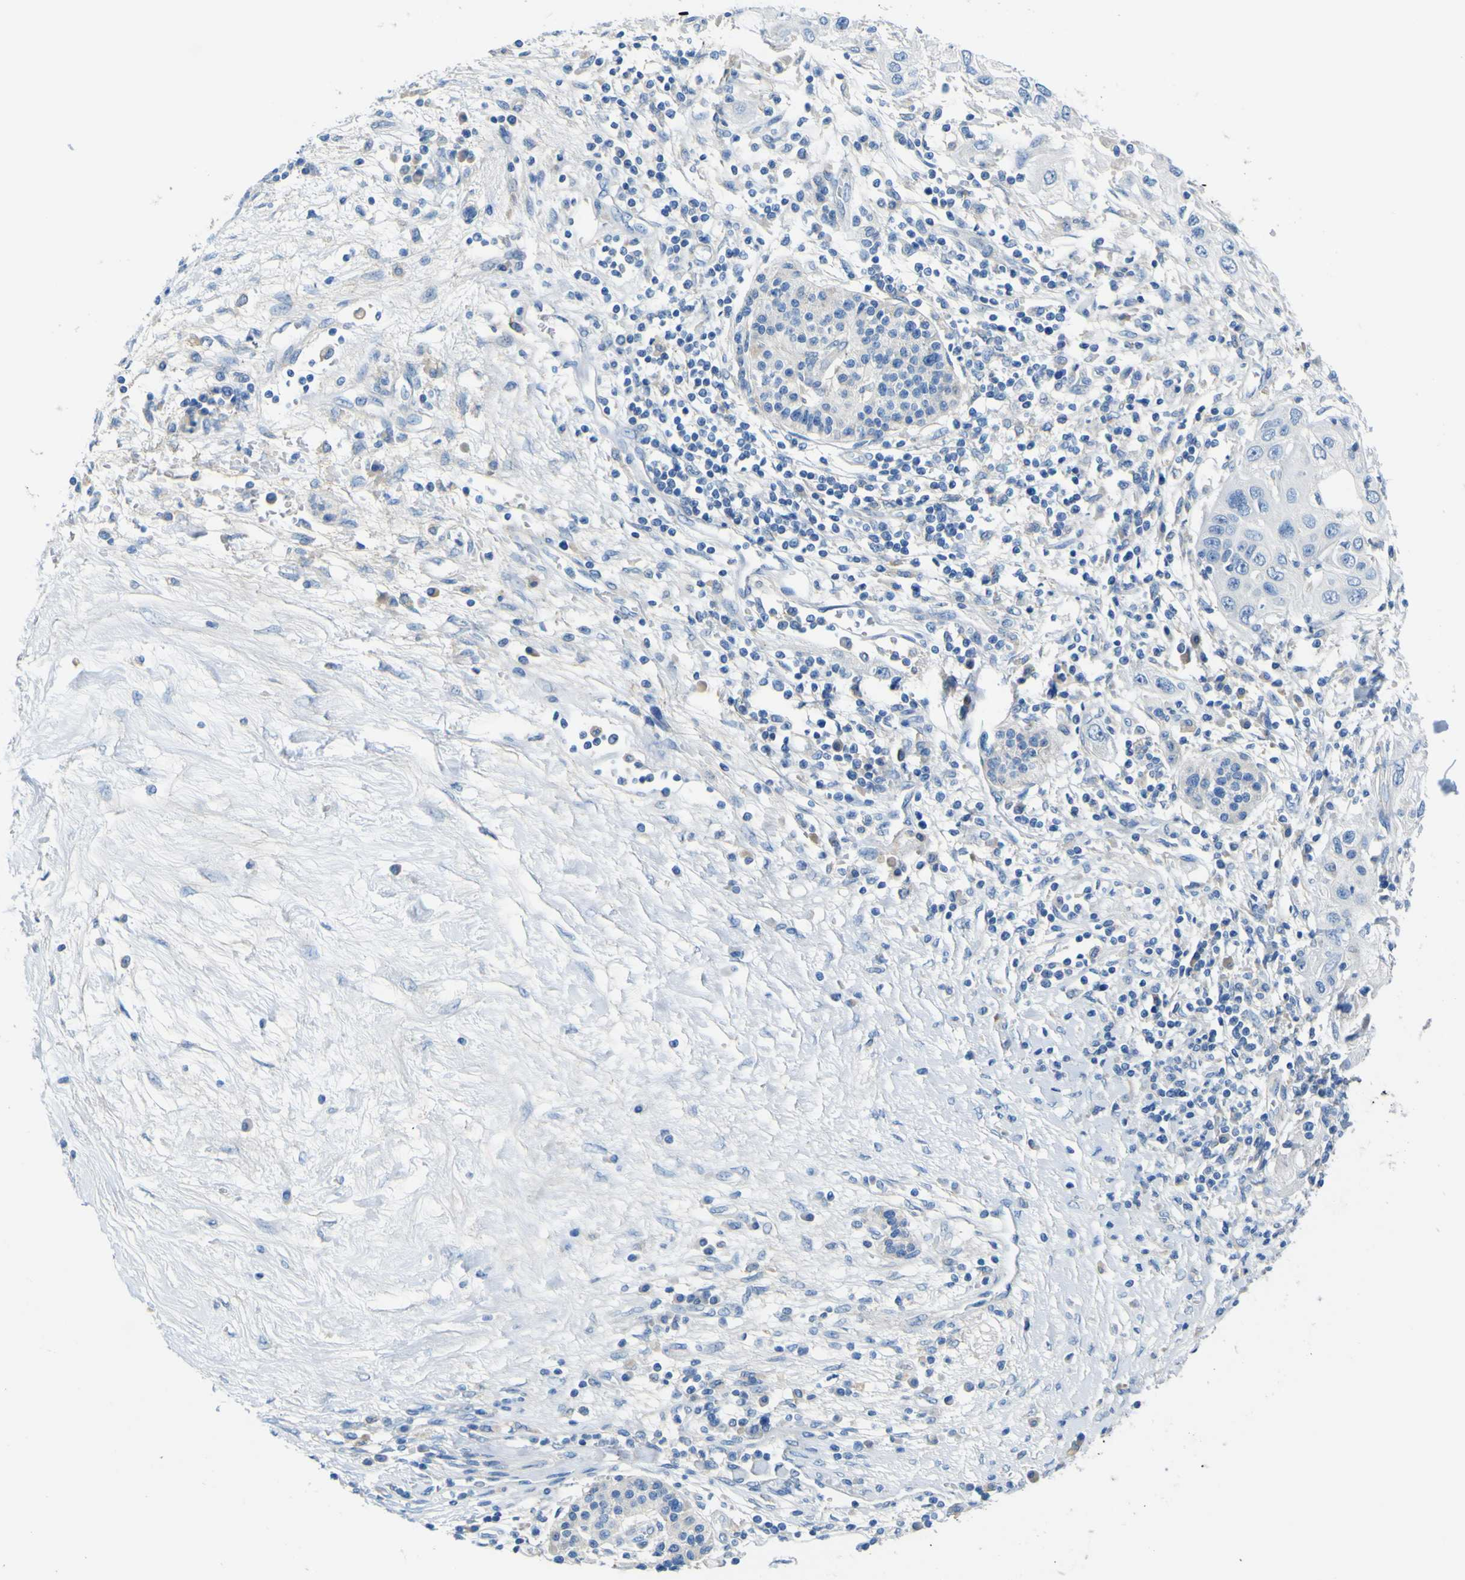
{"staining": {"intensity": "negative", "quantity": "none", "location": "none"}, "tissue": "pancreatic cancer", "cell_type": "Tumor cells", "image_type": "cancer", "snomed": [{"axis": "morphology", "description": "Adenocarcinoma, NOS"}, {"axis": "topography", "description": "Pancreas"}], "caption": "The micrograph shows no significant expression in tumor cells of pancreatic cancer.", "gene": "ADGRA2", "patient": {"sex": "female", "age": 70}}